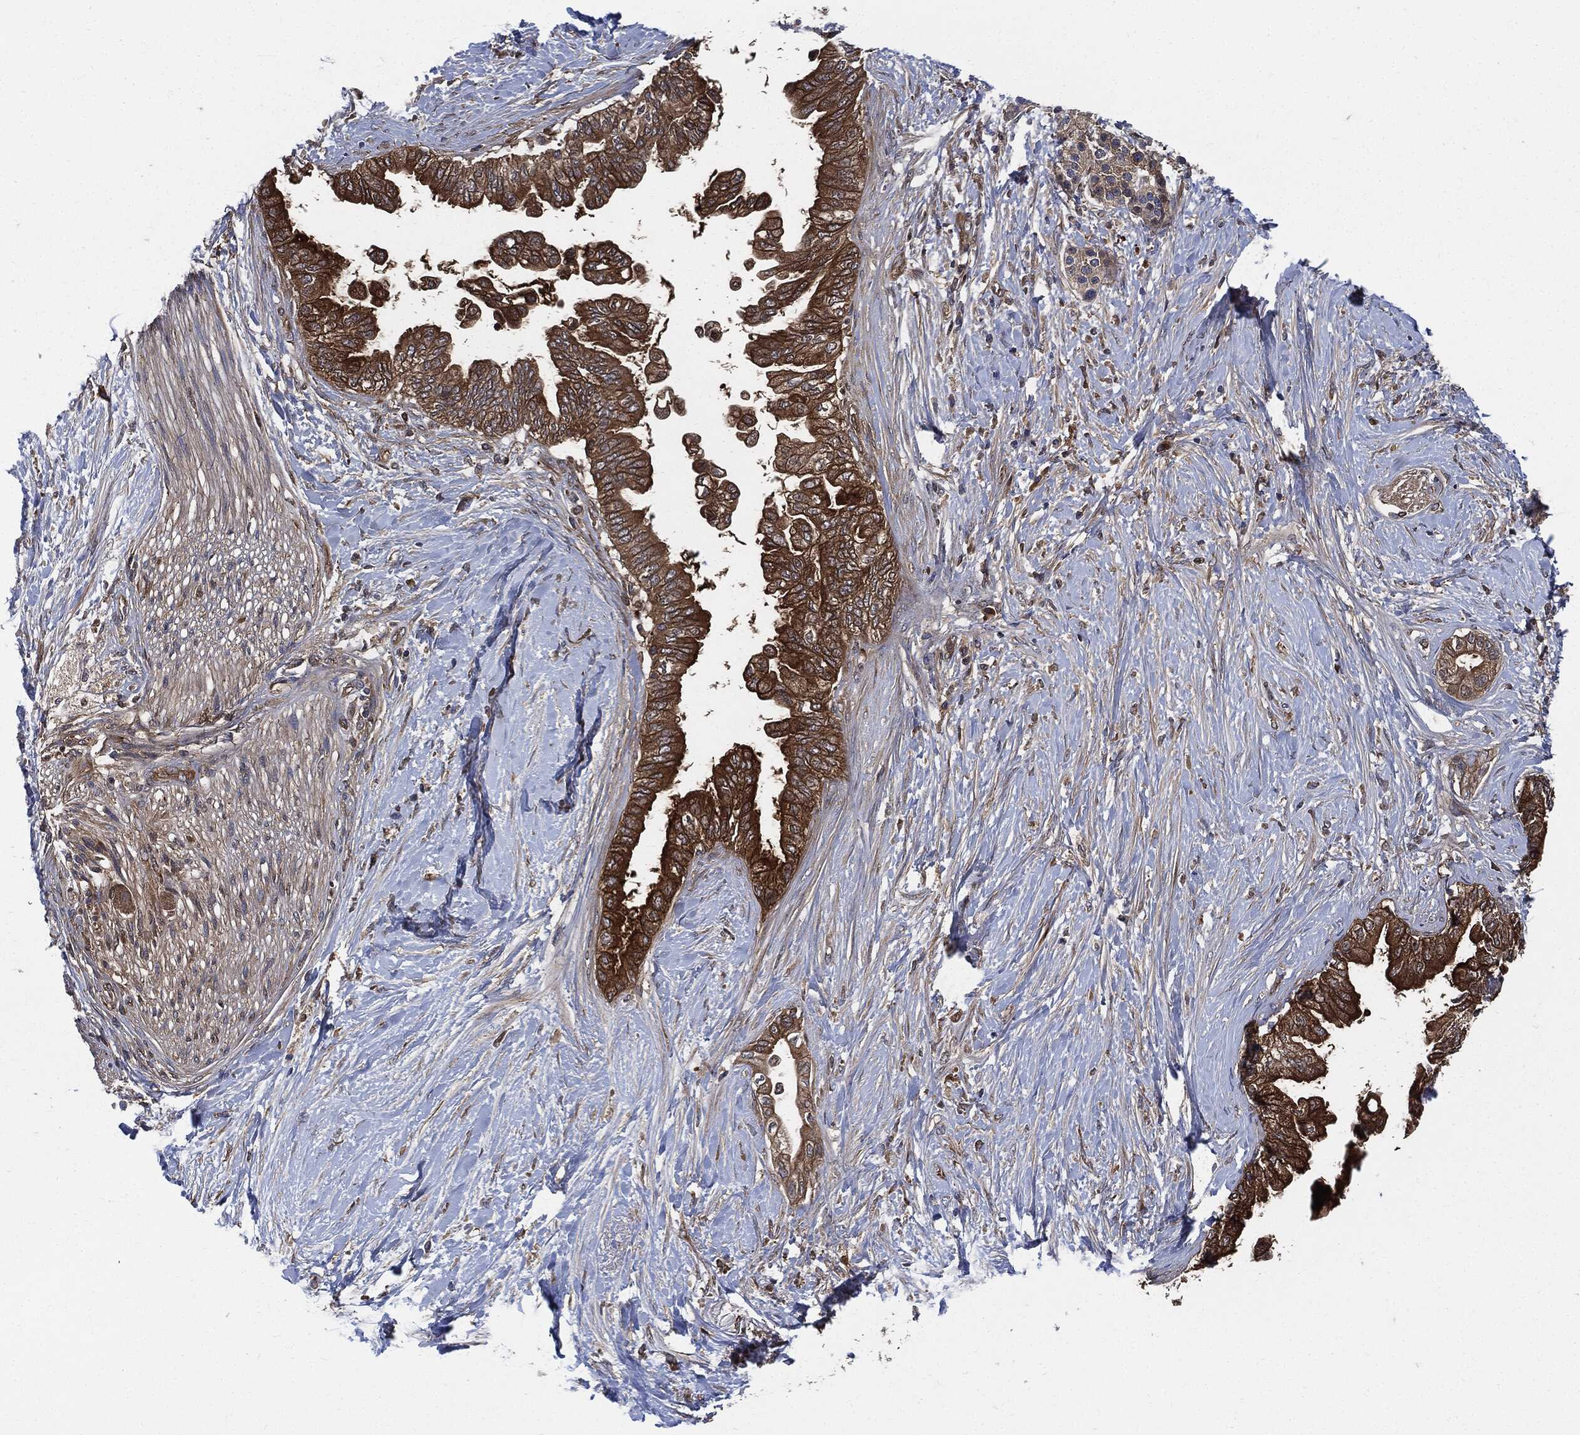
{"staining": {"intensity": "strong", "quantity": ">75%", "location": "cytoplasmic/membranous"}, "tissue": "pancreatic cancer", "cell_type": "Tumor cells", "image_type": "cancer", "snomed": [{"axis": "morphology", "description": "Normal tissue, NOS"}, {"axis": "morphology", "description": "Adenocarcinoma, NOS"}, {"axis": "topography", "description": "Pancreas"}, {"axis": "topography", "description": "Duodenum"}], "caption": "Immunohistochemistry (IHC) of pancreatic adenocarcinoma reveals high levels of strong cytoplasmic/membranous expression in approximately >75% of tumor cells. The protein is stained brown, and the nuclei are stained in blue (DAB (3,3'-diaminobenzidine) IHC with brightfield microscopy, high magnification).", "gene": "XPNPEP1", "patient": {"sex": "female", "age": 60}}